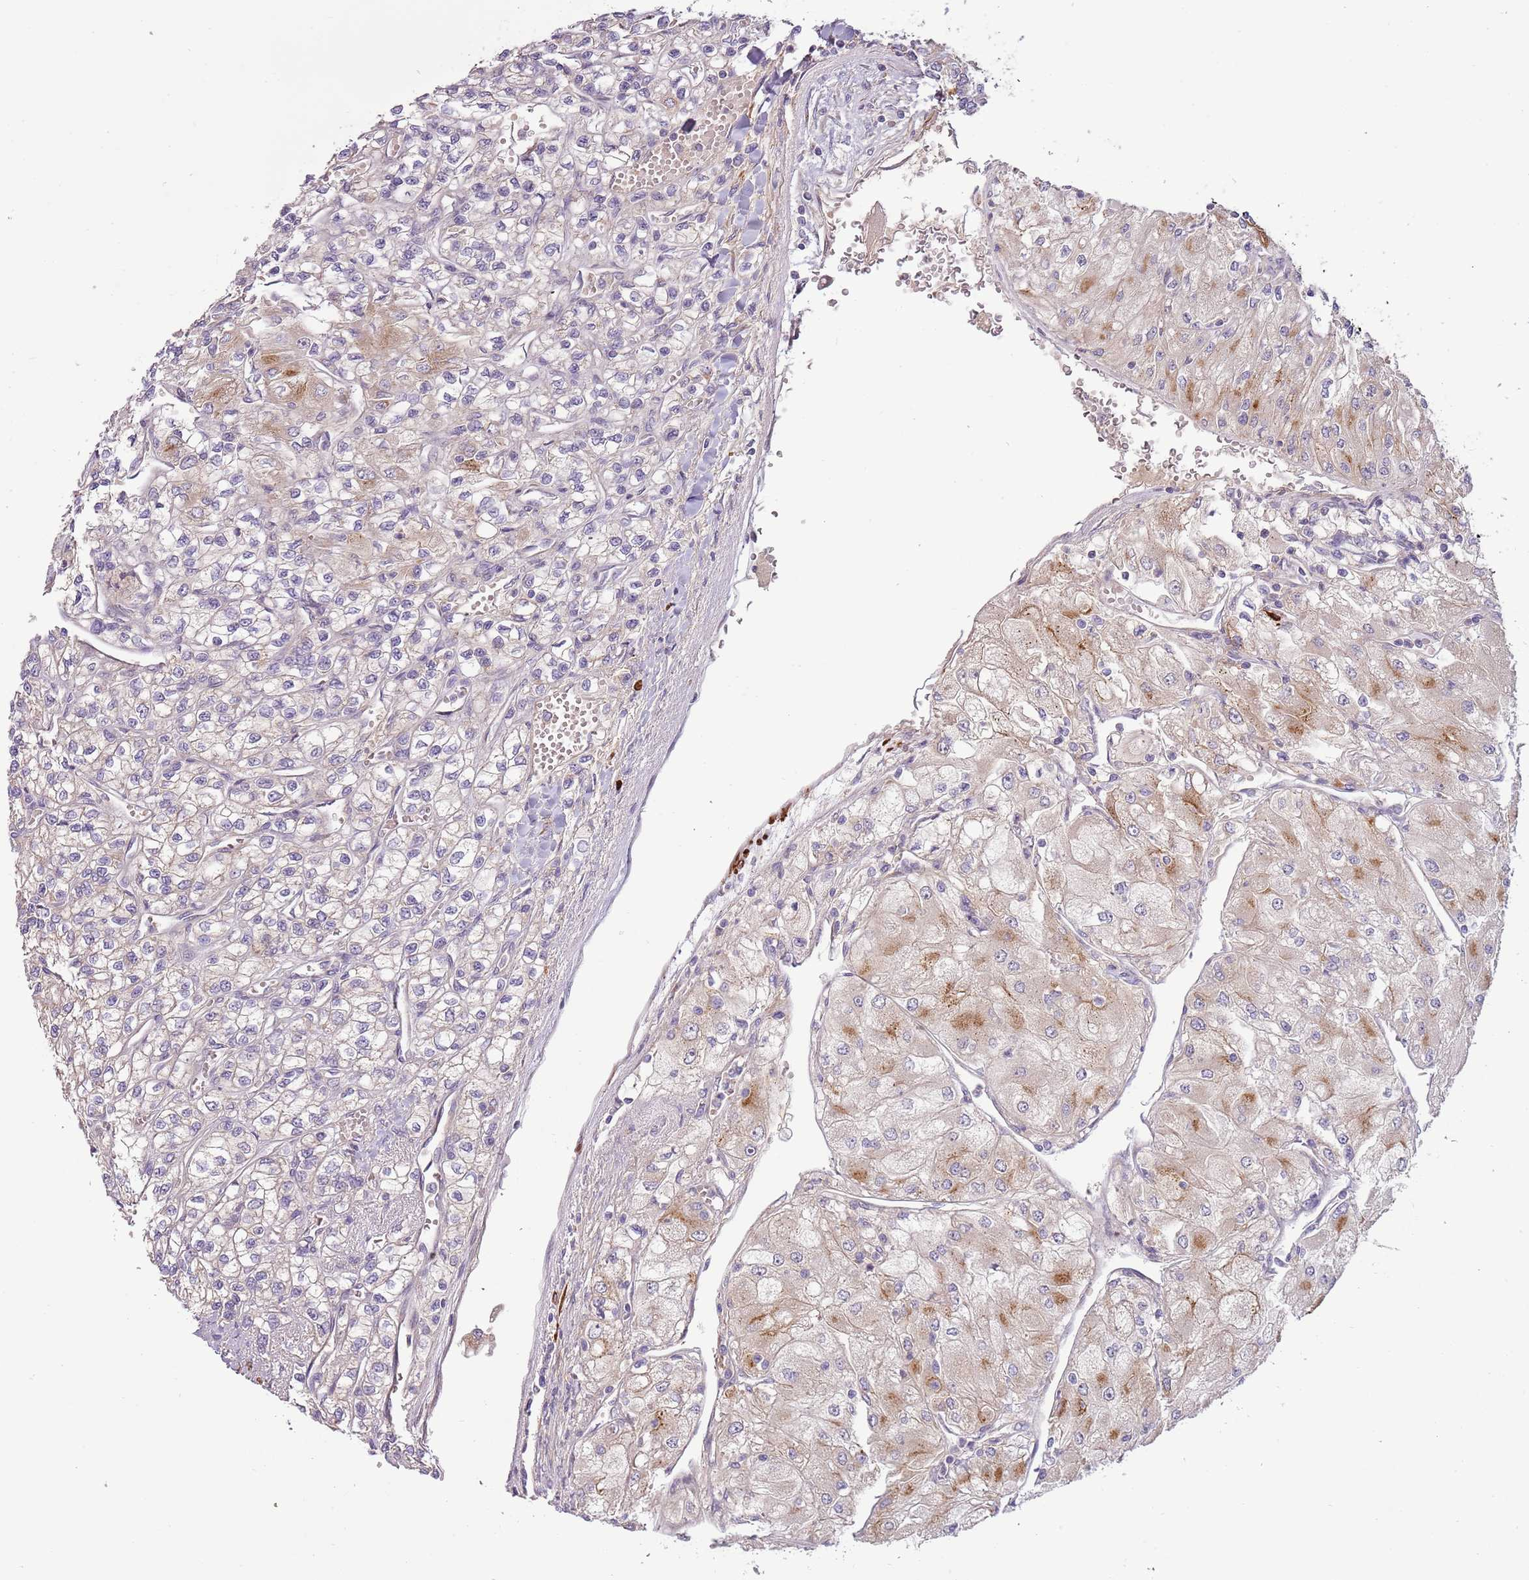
{"staining": {"intensity": "moderate", "quantity": "<25%", "location": "cytoplasmic/membranous"}, "tissue": "renal cancer", "cell_type": "Tumor cells", "image_type": "cancer", "snomed": [{"axis": "morphology", "description": "Adenocarcinoma, NOS"}, {"axis": "topography", "description": "Kidney"}], "caption": "Moderate cytoplasmic/membranous protein positivity is seen in about <25% of tumor cells in renal adenocarcinoma.", "gene": "RNF128", "patient": {"sex": "male", "age": 80}}